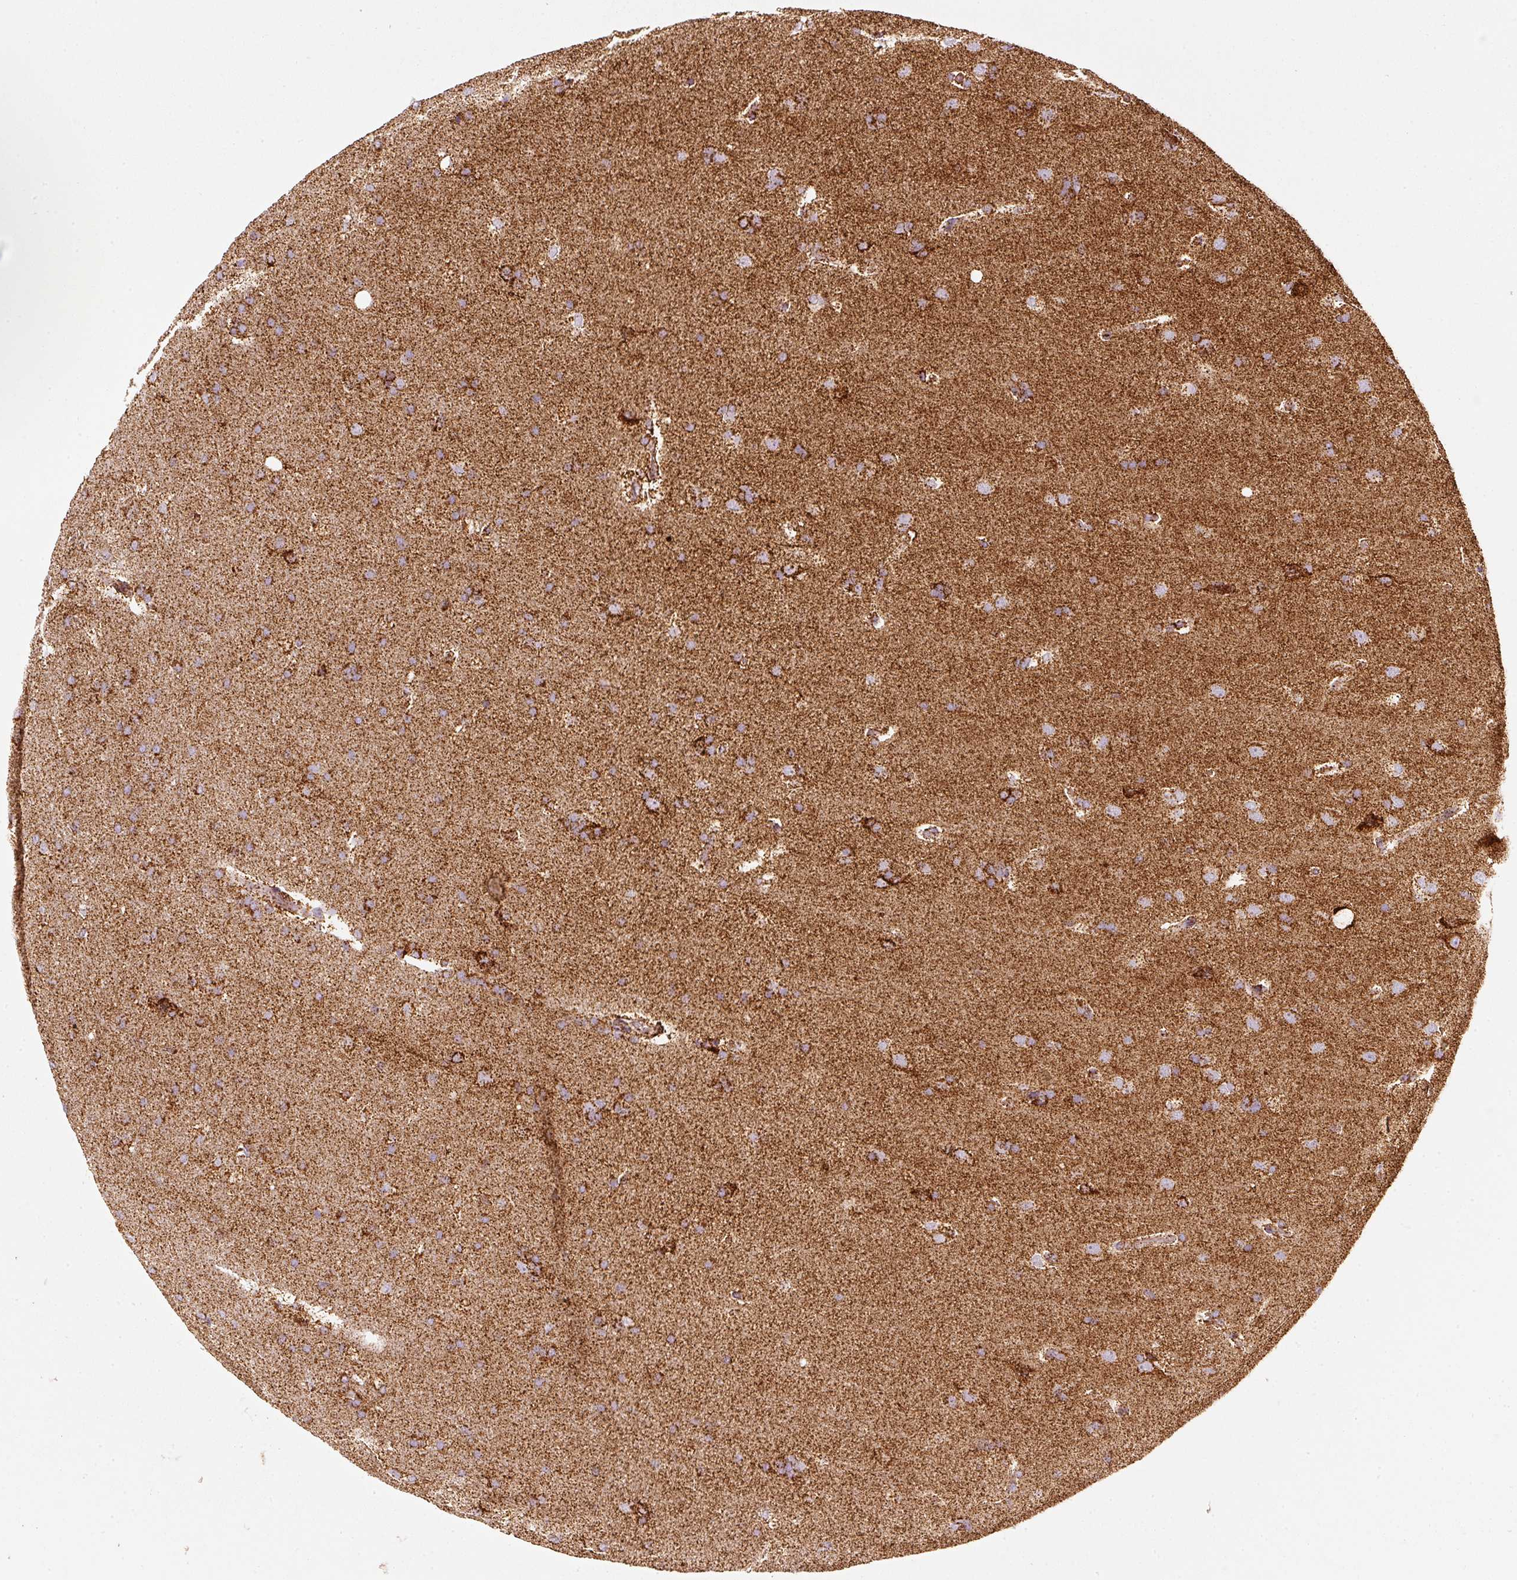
{"staining": {"intensity": "strong", "quantity": ">75%", "location": "cytoplasmic/membranous"}, "tissue": "glioma", "cell_type": "Tumor cells", "image_type": "cancer", "snomed": [{"axis": "morphology", "description": "Glioma, malignant, High grade"}, {"axis": "topography", "description": "Brain"}], "caption": "The photomicrograph exhibits staining of glioma, revealing strong cytoplasmic/membranous protein expression (brown color) within tumor cells.", "gene": "UQCRC1", "patient": {"sex": "male", "age": 56}}